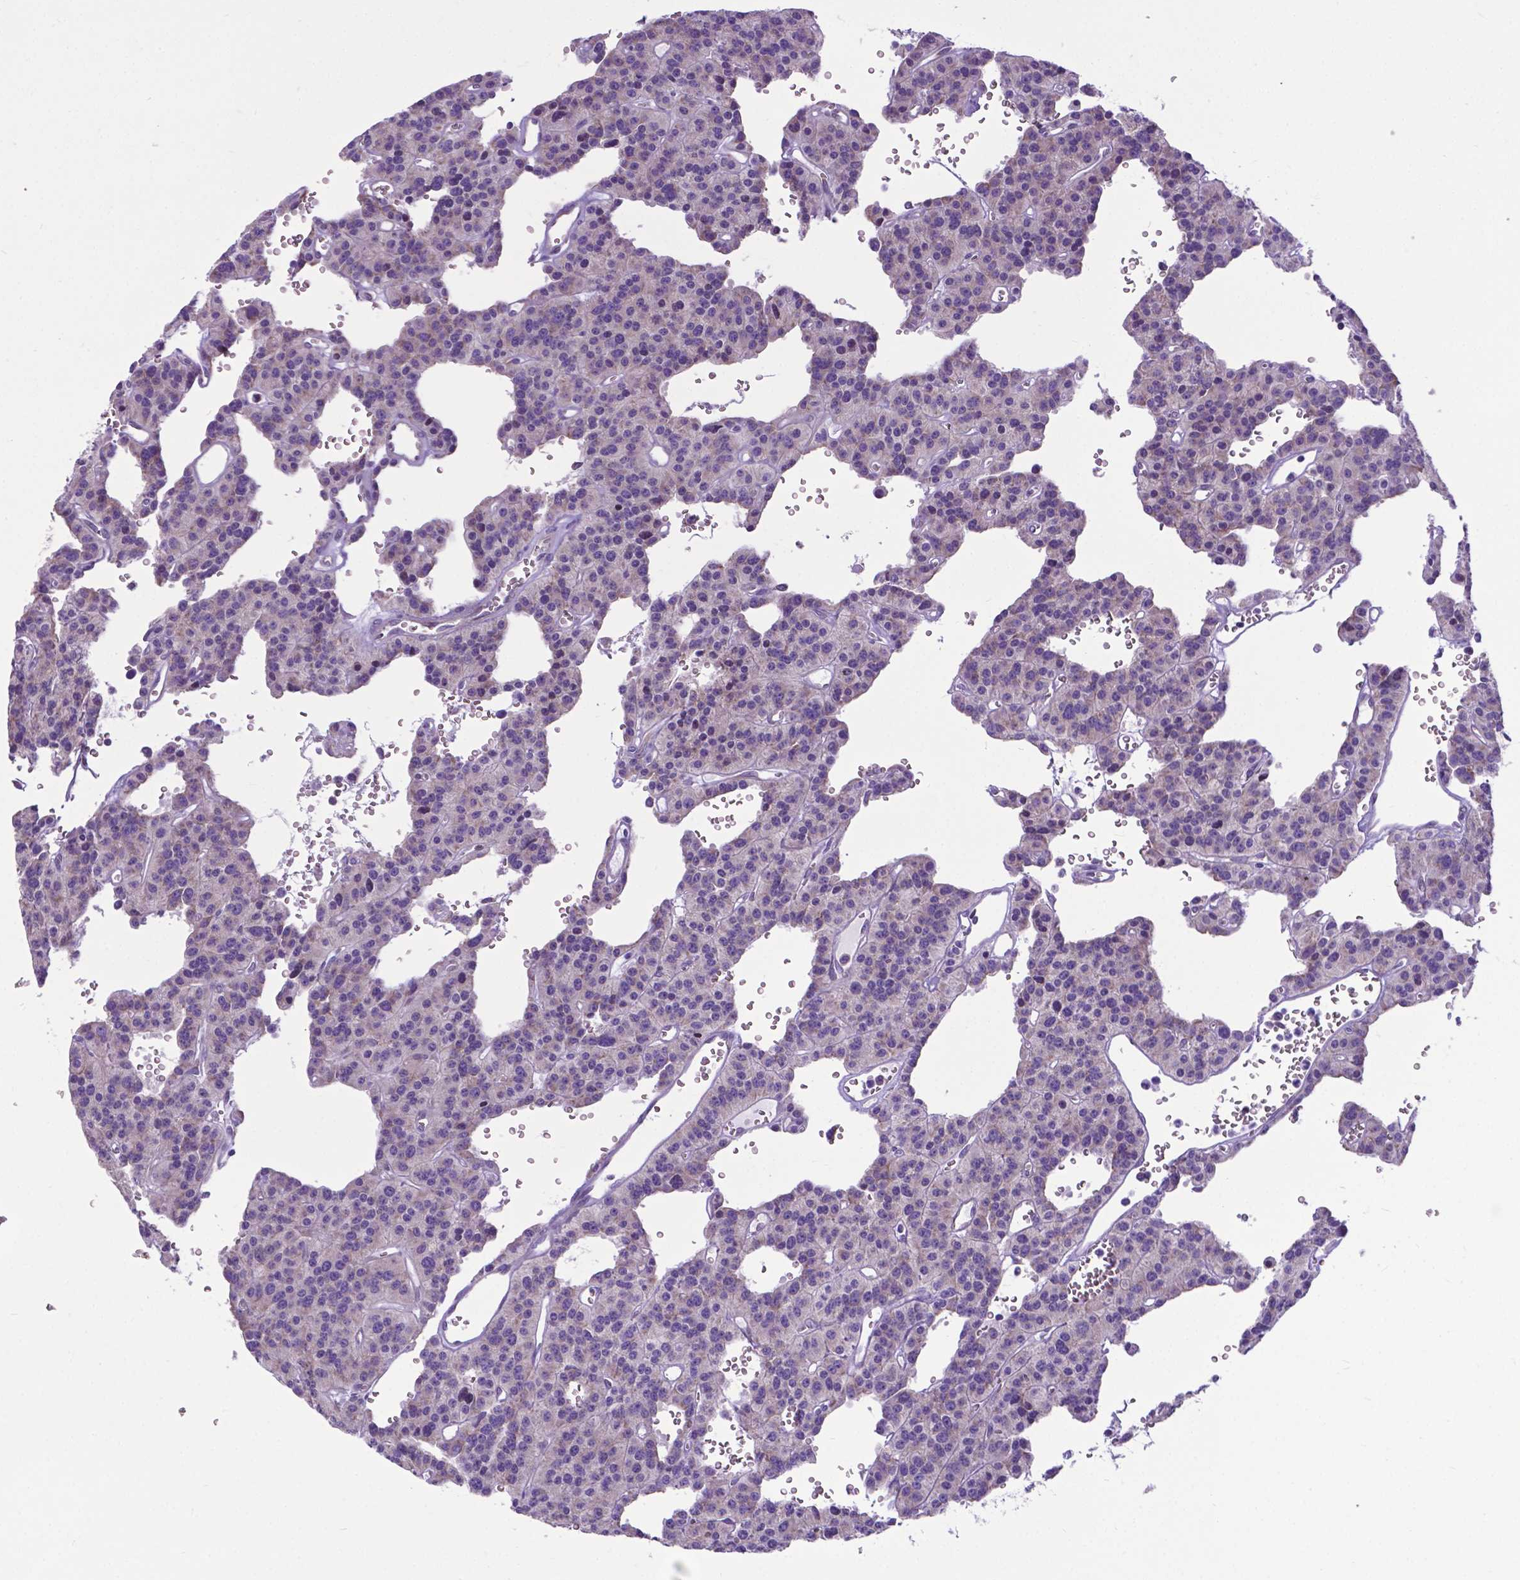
{"staining": {"intensity": "negative", "quantity": "none", "location": "none"}, "tissue": "carcinoid", "cell_type": "Tumor cells", "image_type": "cancer", "snomed": [{"axis": "morphology", "description": "Carcinoid, malignant, NOS"}, {"axis": "topography", "description": "Lung"}], "caption": "This is an IHC image of human carcinoid. There is no staining in tumor cells.", "gene": "RPL6", "patient": {"sex": "female", "age": 71}}